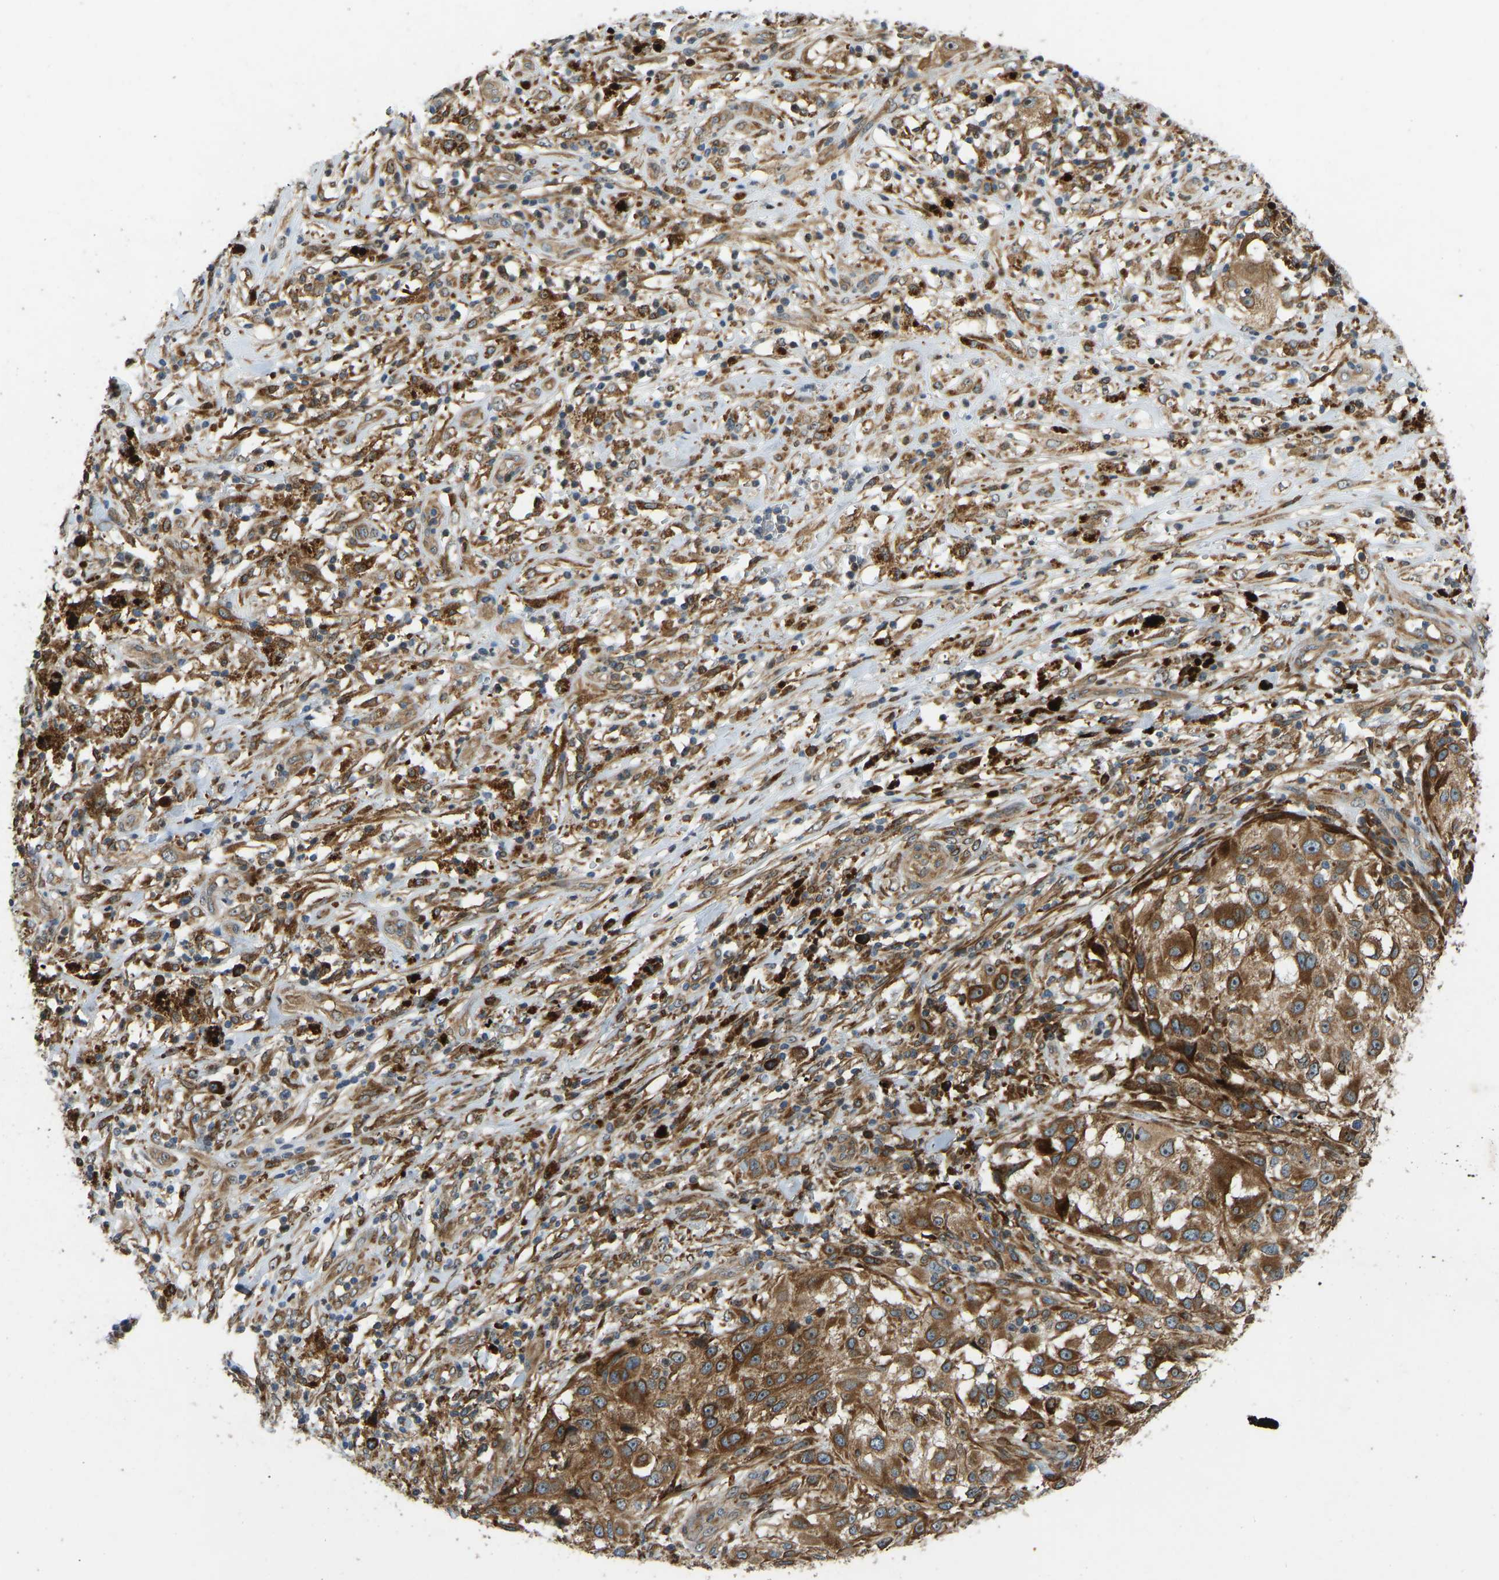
{"staining": {"intensity": "strong", "quantity": ">75%", "location": "cytoplasmic/membranous"}, "tissue": "melanoma", "cell_type": "Tumor cells", "image_type": "cancer", "snomed": [{"axis": "morphology", "description": "Necrosis, NOS"}, {"axis": "morphology", "description": "Malignant melanoma, NOS"}, {"axis": "topography", "description": "Skin"}], "caption": "The photomicrograph displays staining of melanoma, revealing strong cytoplasmic/membranous protein expression (brown color) within tumor cells. (Brightfield microscopy of DAB IHC at high magnification).", "gene": "OS9", "patient": {"sex": "female", "age": 87}}